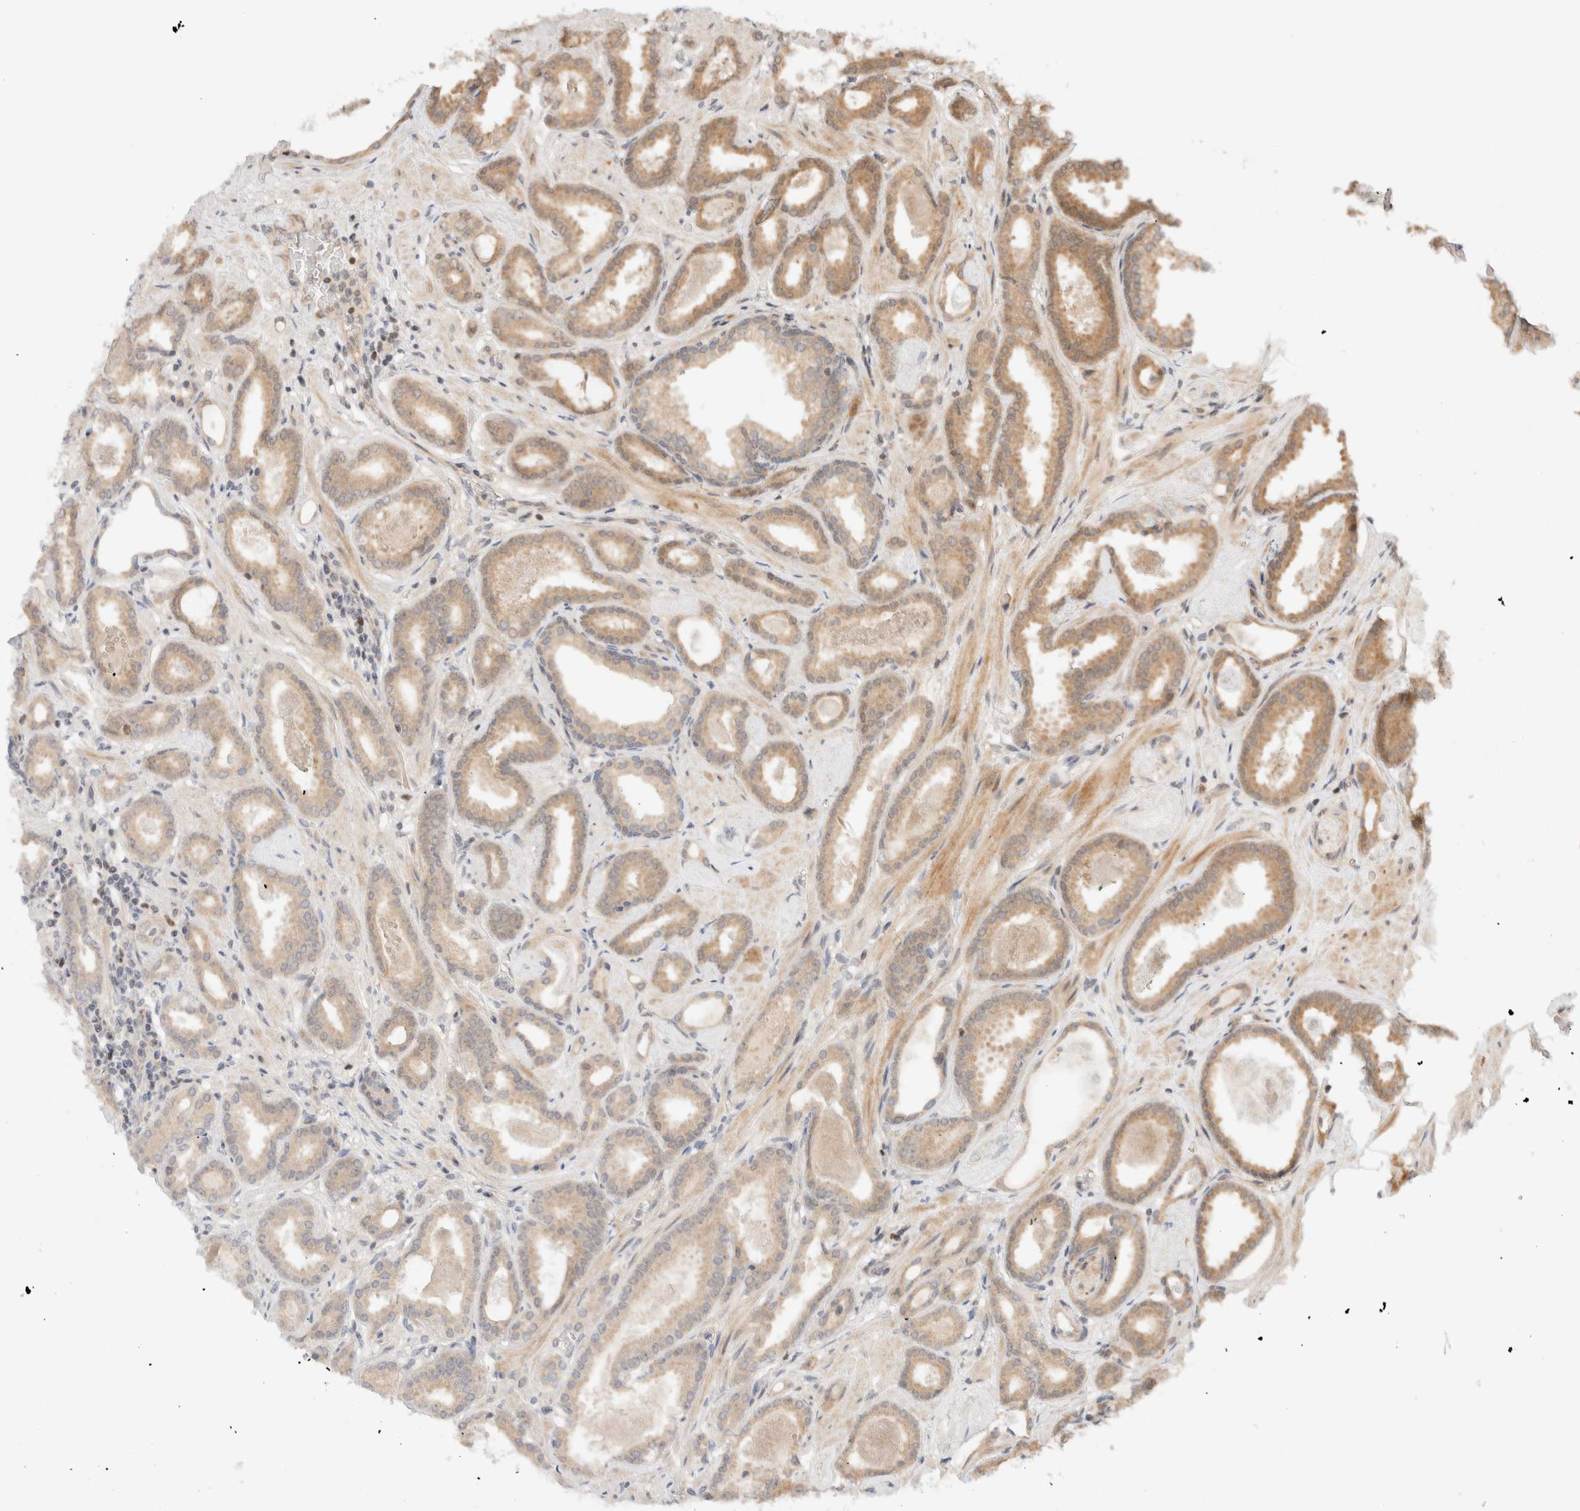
{"staining": {"intensity": "moderate", "quantity": "25%-75%", "location": "cytoplasmic/membranous"}, "tissue": "prostate cancer", "cell_type": "Tumor cells", "image_type": "cancer", "snomed": [{"axis": "morphology", "description": "Adenocarcinoma, Low grade"}, {"axis": "topography", "description": "Prostate"}], "caption": "Protein expression analysis of human prostate cancer reveals moderate cytoplasmic/membranous staining in approximately 25%-75% of tumor cells. (DAB = brown stain, brightfield microscopy at high magnification).", "gene": "C8orf76", "patient": {"sex": "male", "age": 53}}